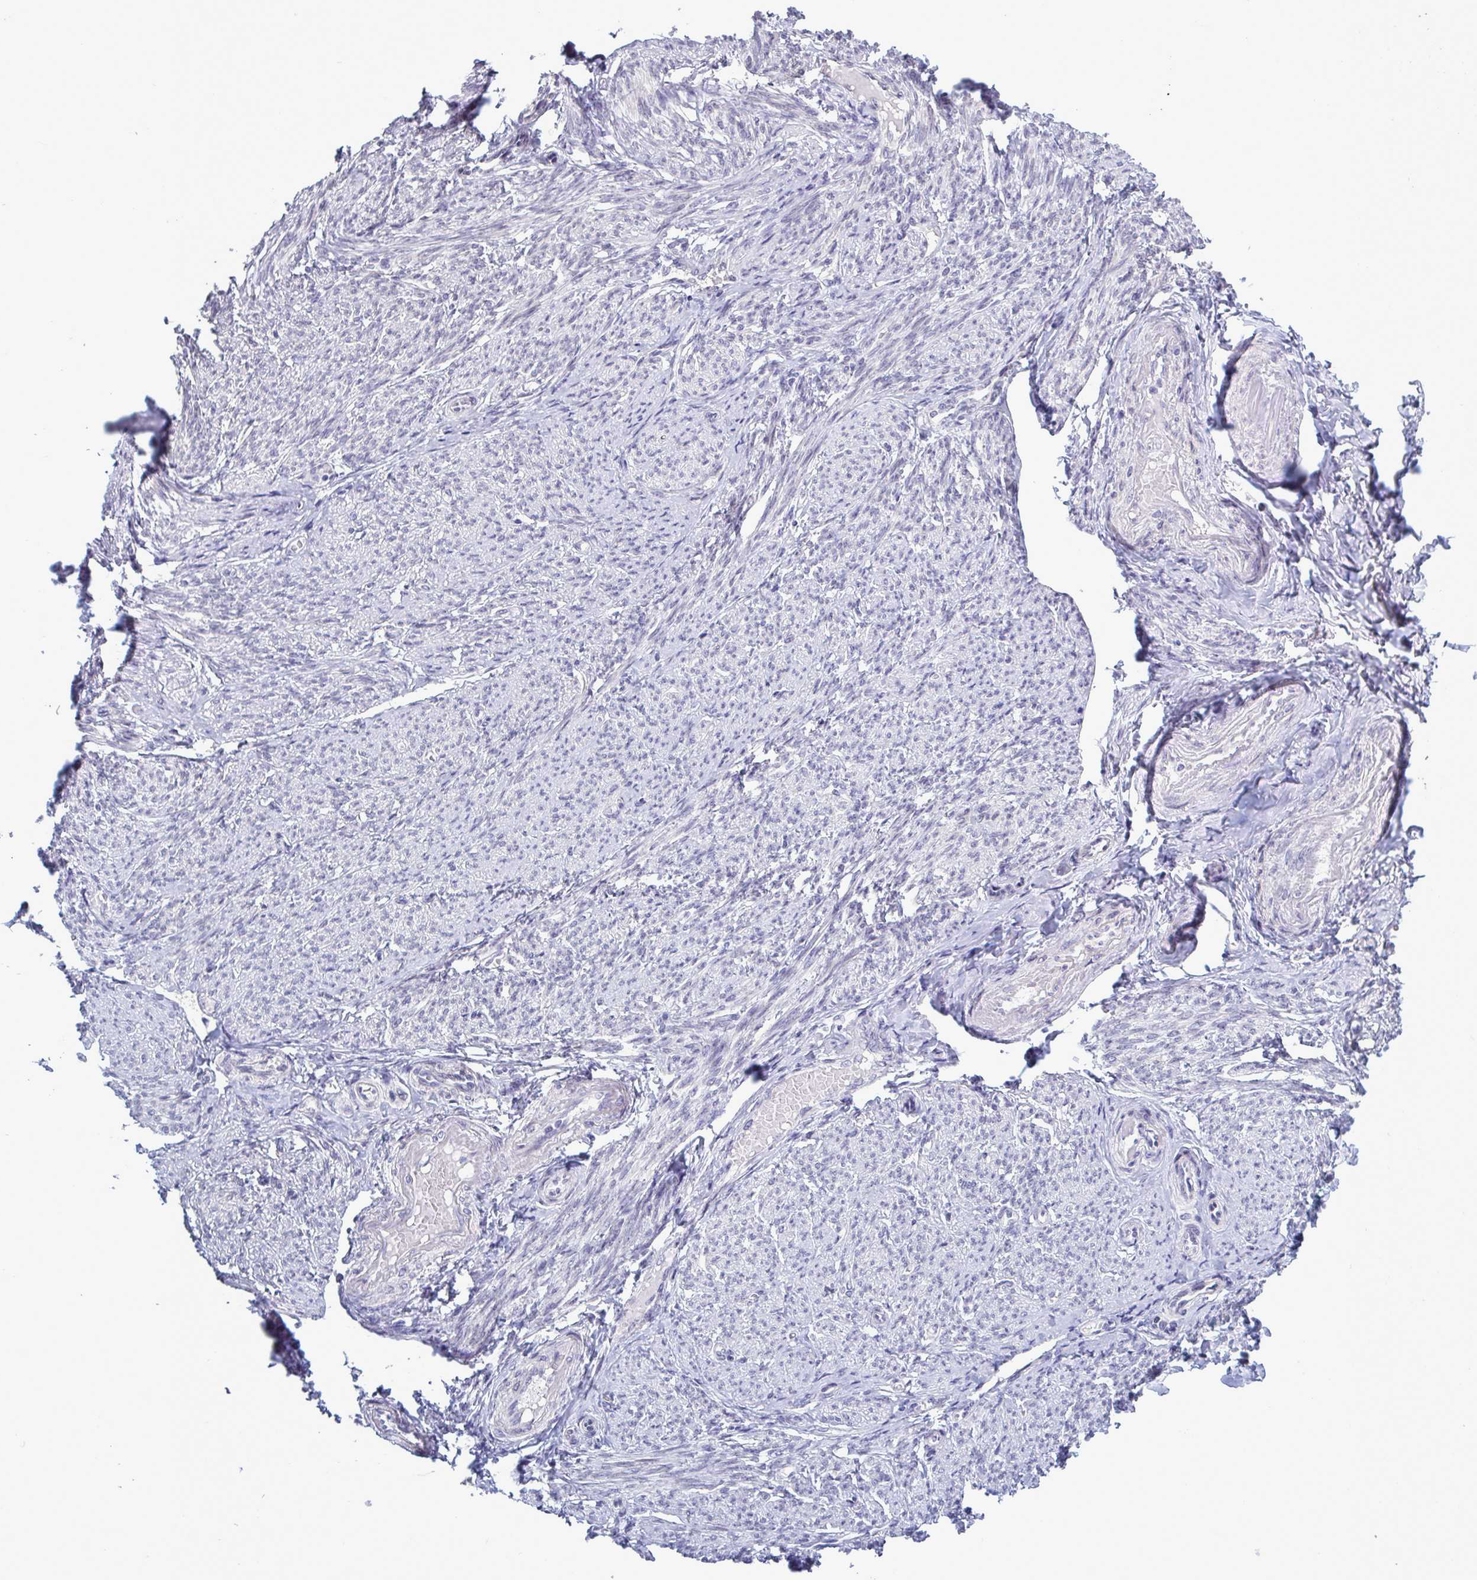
{"staining": {"intensity": "weak", "quantity": "<25%", "location": "cytoplasmic/membranous"}, "tissue": "smooth muscle", "cell_type": "Smooth muscle cells", "image_type": "normal", "snomed": [{"axis": "morphology", "description": "Normal tissue, NOS"}, {"axis": "topography", "description": "Smooth muscle"}], "caption": "This photomicrograph is of normal smooth muscle stained with immunohistochemistry (IHC) to label a protein in brown with the nuclei are counter-stained blue. There is no expression in smooth muscle cells.", "gene": "MFSD4A", "patient": {"sex": "female", "age": 65}}